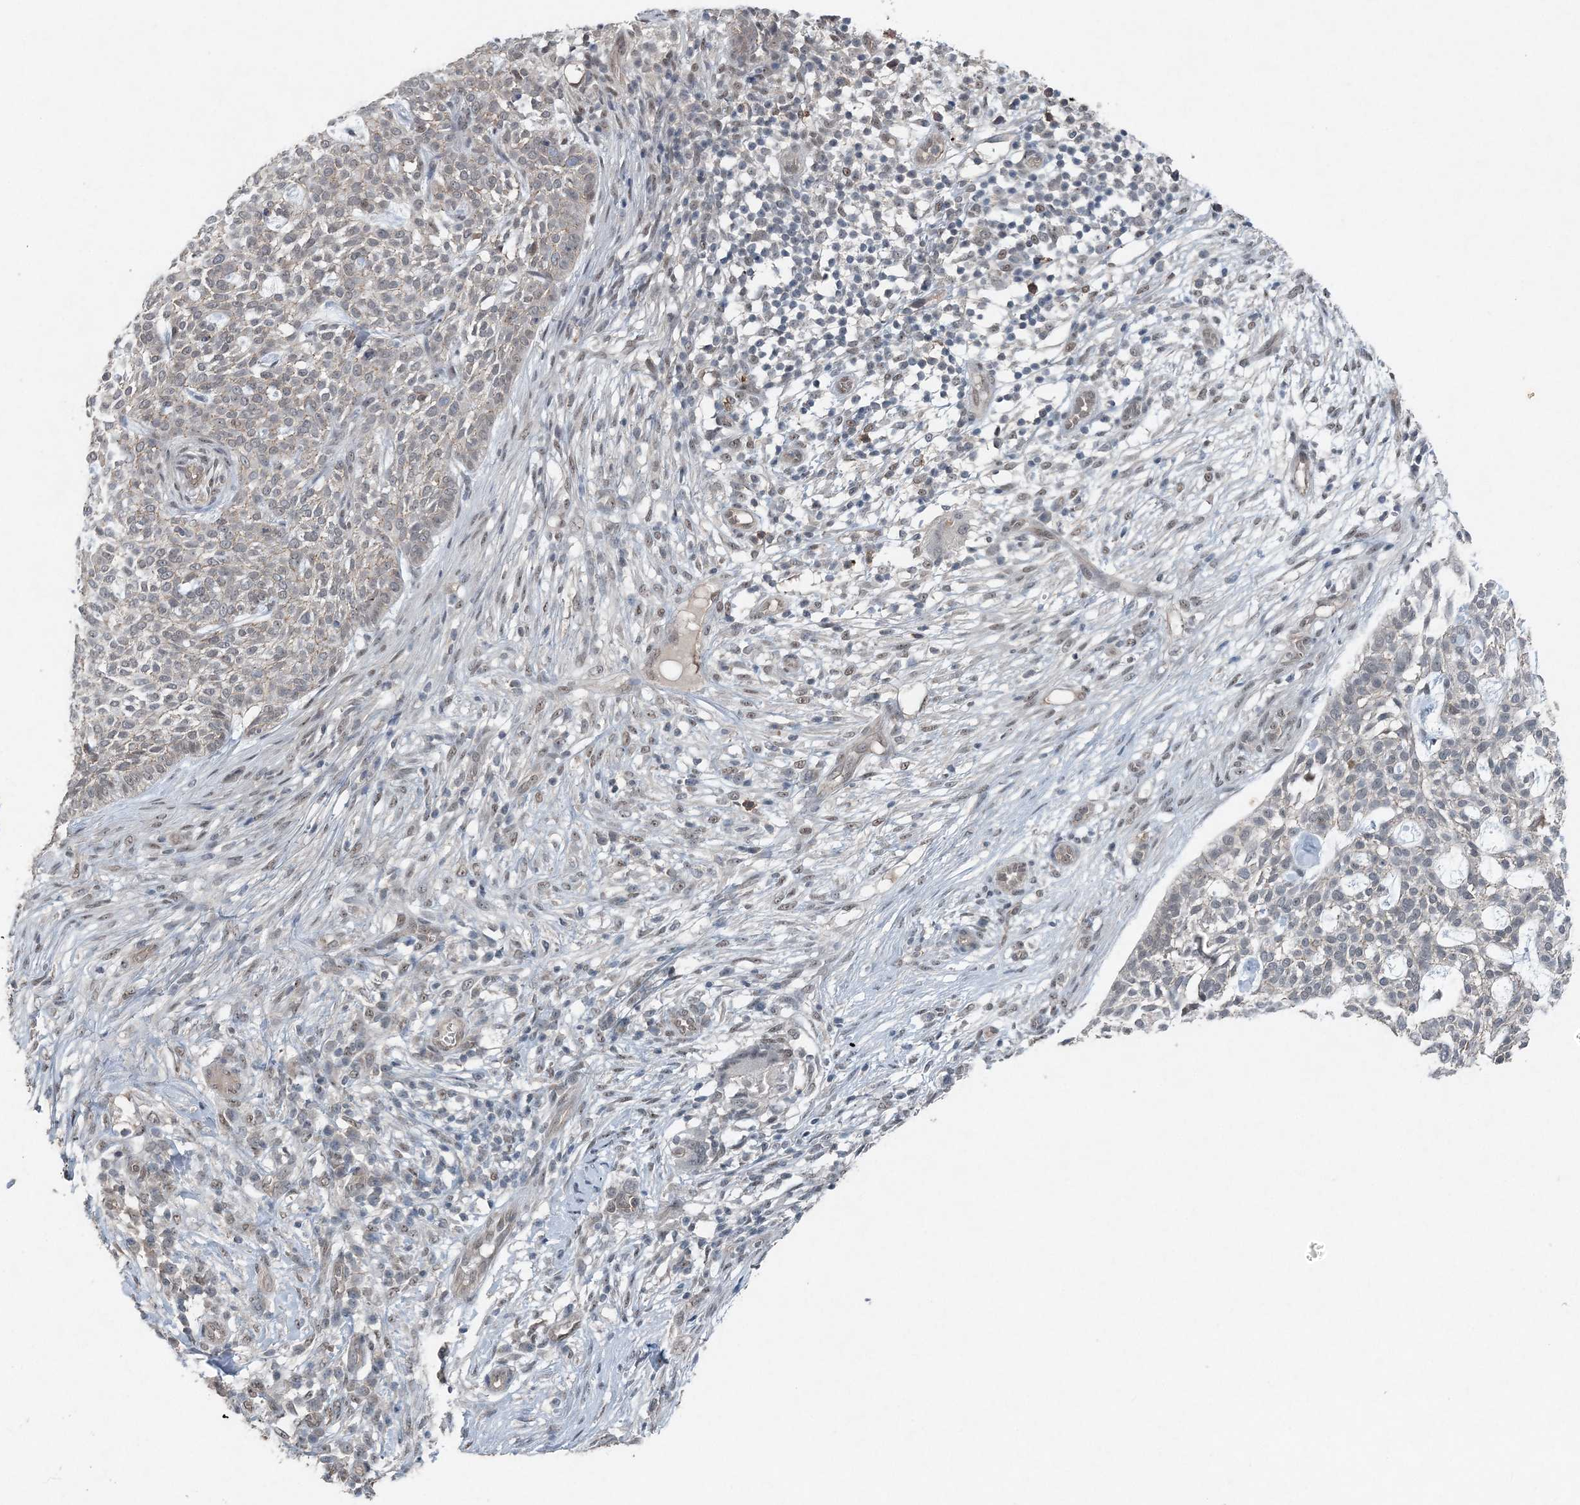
{"staining": {"intensity": "negative", "quantity": "none", "location": "none"}, "tissue": "skin cancer", "cell_type": "Tumor cells", "image_type": "cancer", "snomed": [{"axis": "morphology", "description": "Basal cell carcinoma"}, {"axis": "topography", "description": "Skin"}], "caption": "Image shows no significant protein expression in tumor cells of skin basal cell carcinoma.", "gene": "VSIG2", "patient": {"sex": "female", "age": 64}}